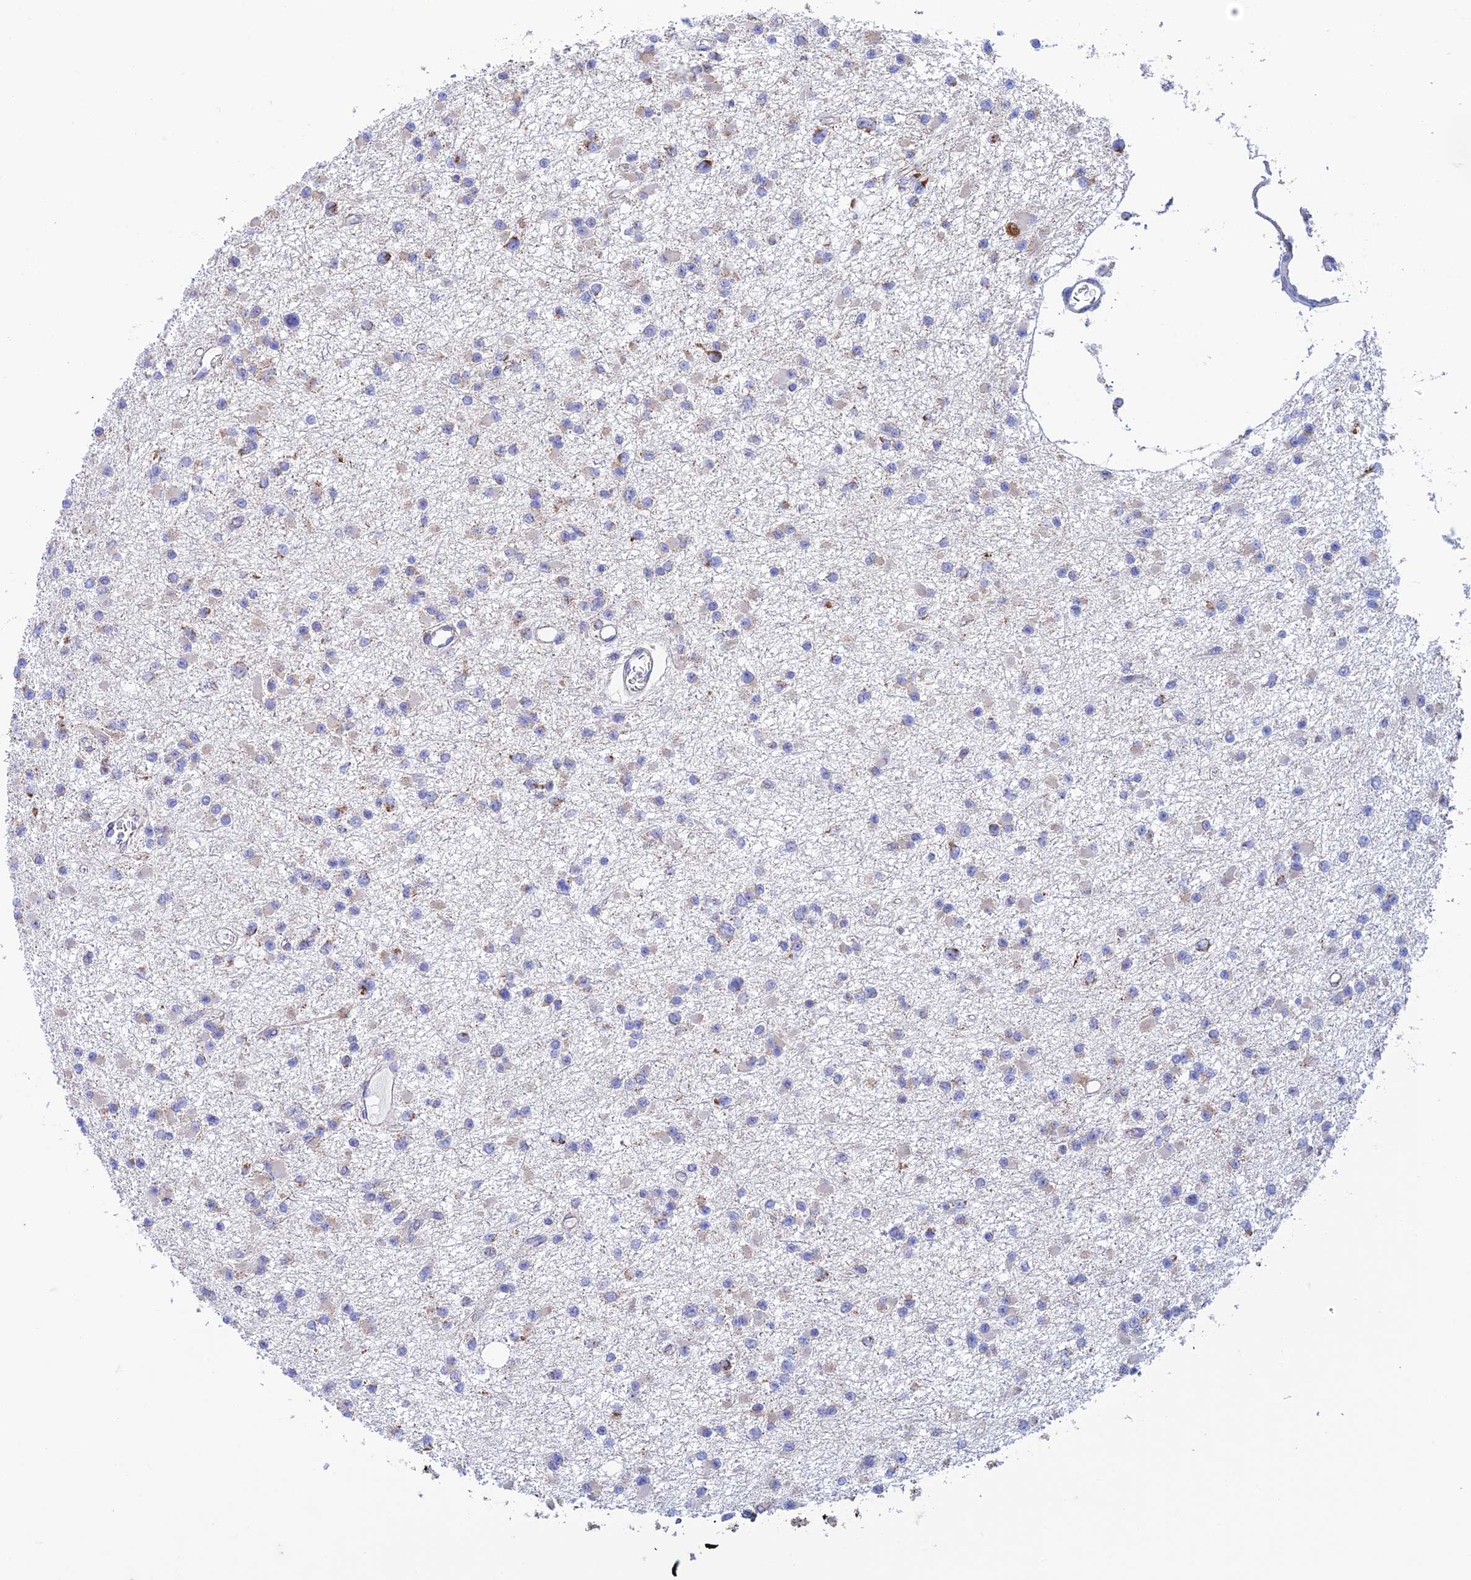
{"staining": {"intensity": "negative", "quantity": "none", "location": "none"}, "tissue": "glioma", "cell_type": "Tumor cells", "image_type": "cancer", "snomed": [{"axis": "morphology", "description": "Glioma, malignant, Low grade"}, {"axis": "topography", "description": "Brain"}], "caption": "Glioma was stained to show a protein in brown. There is no significant staining in tumor cells.", "gene": "ZNF181", "patient": {"sex": "female", "age": 22}}